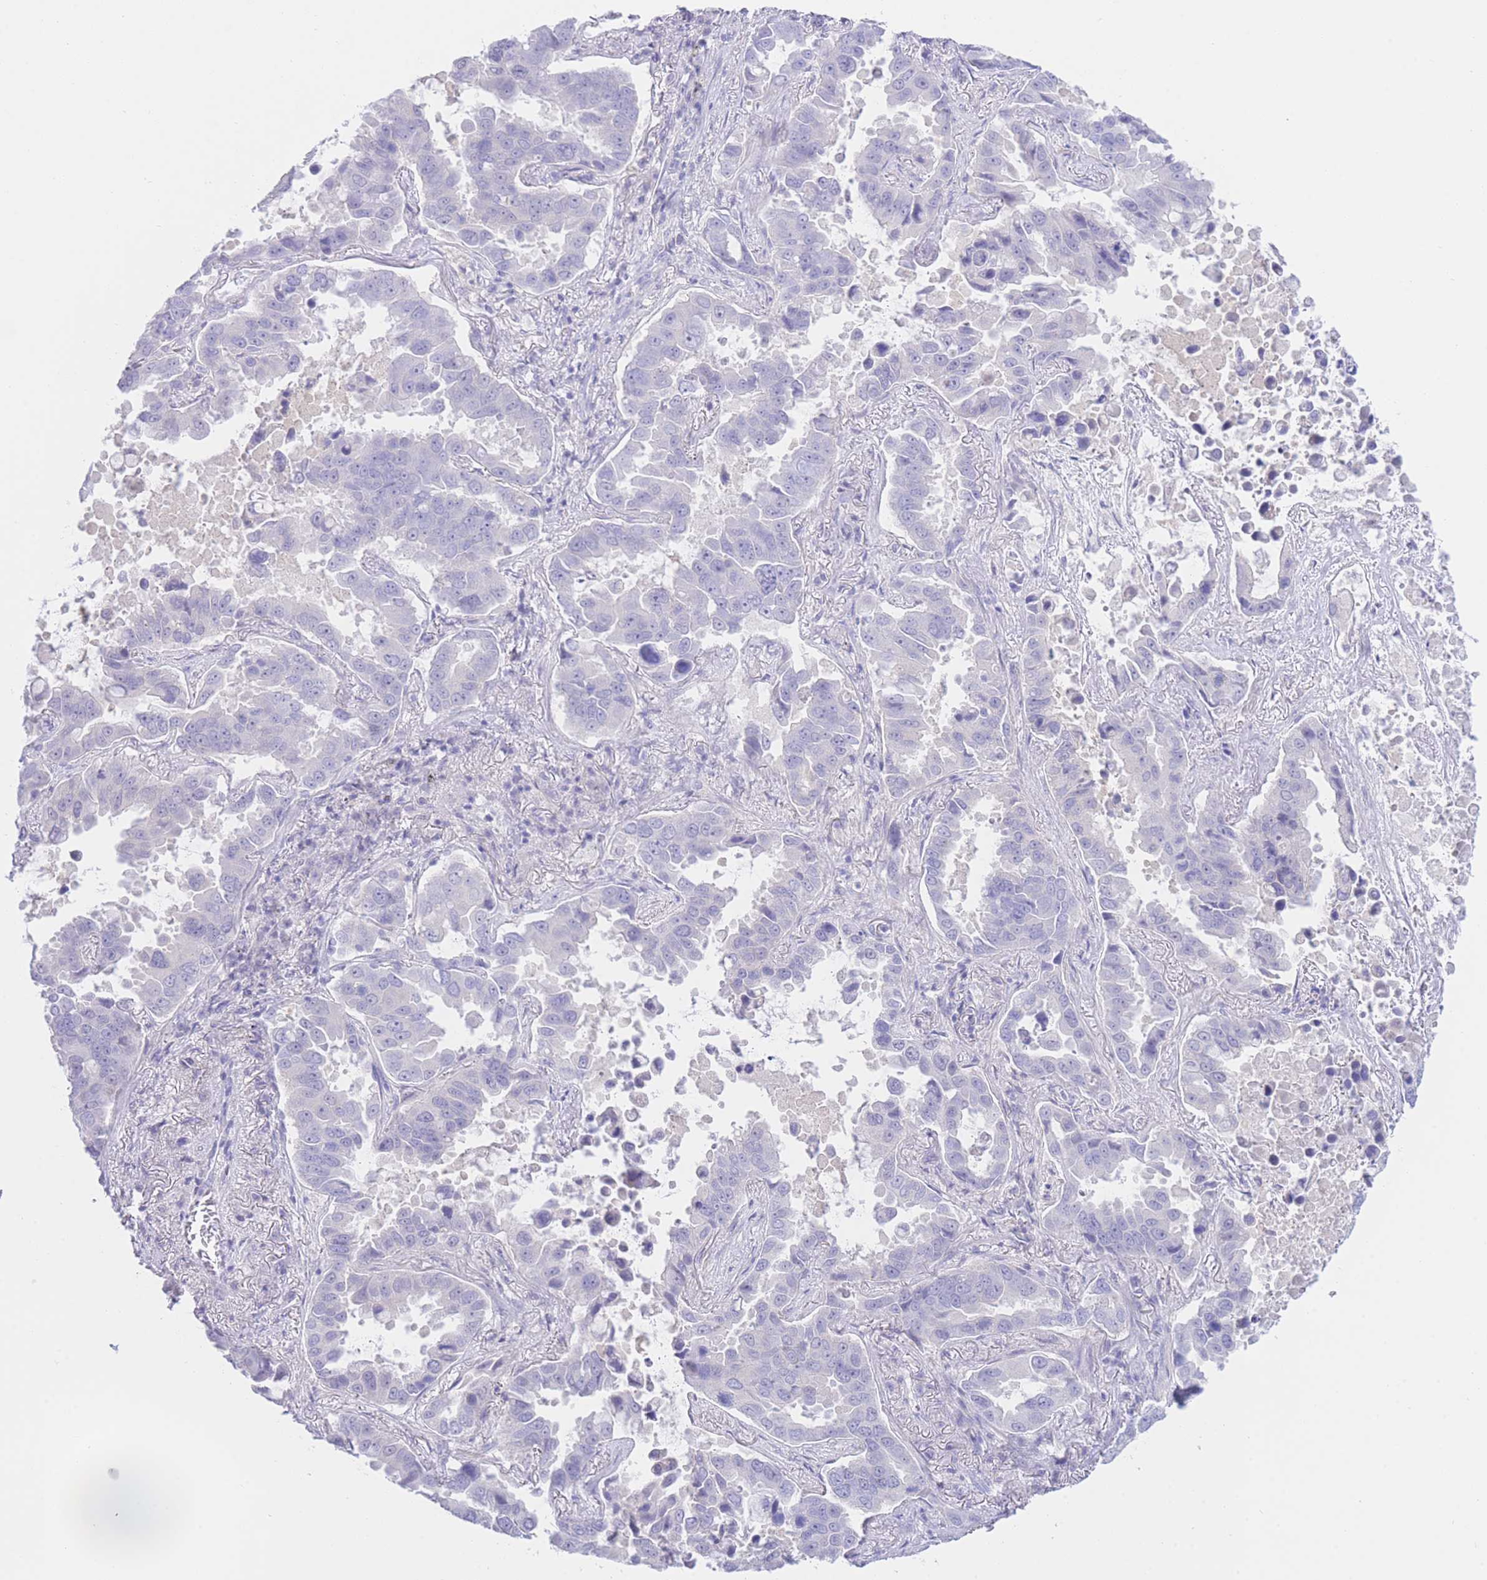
{"staining": {"intensity": "negative", "quantity": "none", "location": "none"}, "tissue": "lung cancer", "cell_type": "Tumor cells", "image_type": "cancer", "snomed": [{"axis": "morphology", "description": "Adenocarcinoma, NOS"}, {"axis": "topography", "description": "Lung"}], "caption": "Photomicrograph shows no protein positivity in tumor cells of lung cancer tissue.", "gene": "ZNF212", "patient": {"sex": "male", "age": 64}}